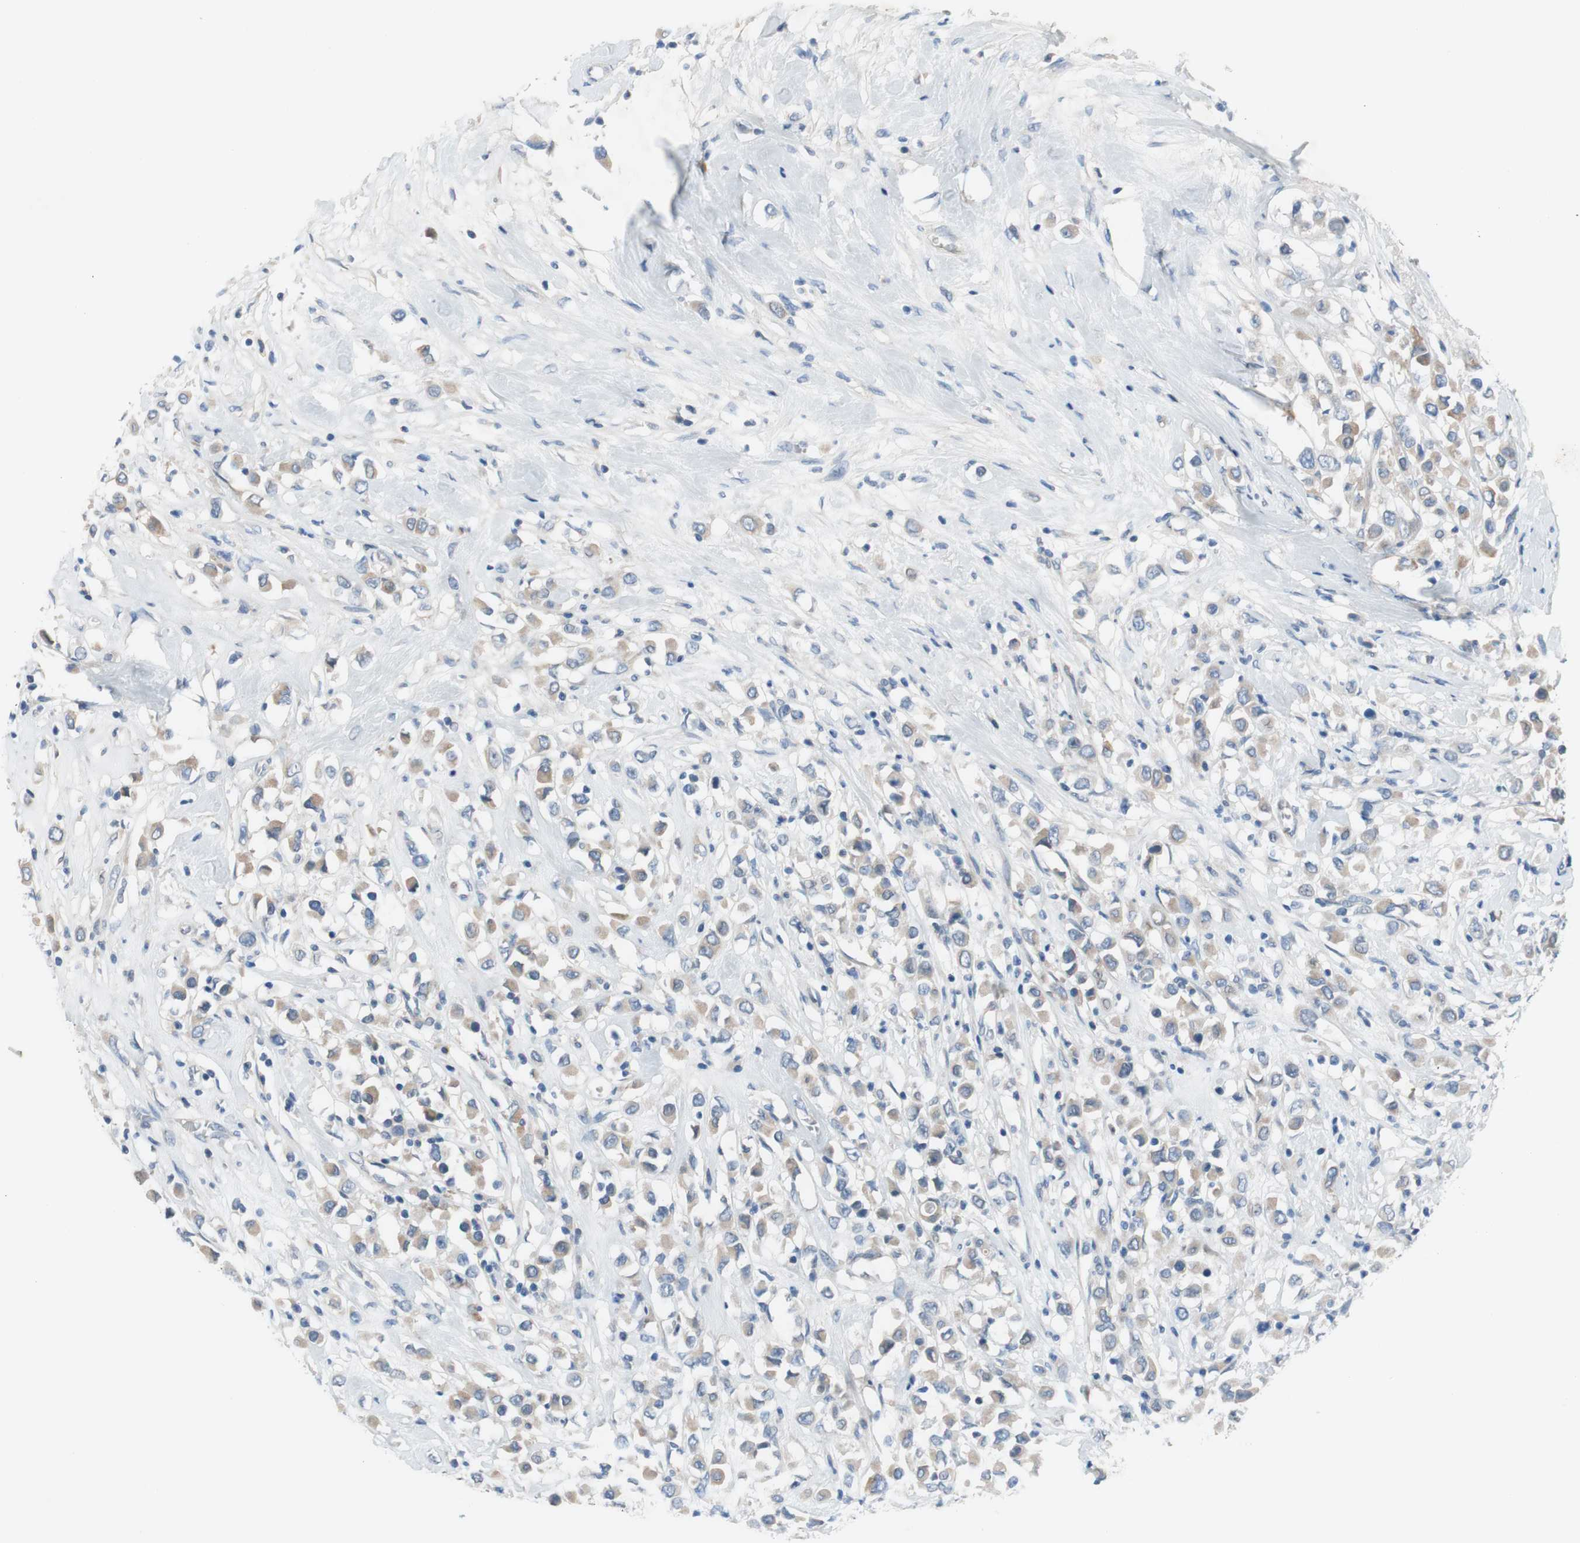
{"staining": {"intensity": "weak", "quantity": "25%-75%", "location": "cytoplasmic/membranous"}, "tissue": "breast cancer", "cell_type": "Tumor cells", "image_type": "cancer", "snomed": [{"axis": "morphology", "description": "Duct carcinoma"}, {"axis": "topography", "description": "Breast"}], "caption": "Human breast cancer (intraductal carcinoma) stained with a protein marker exhibits weak staining in tumor cells.", "gene": "FDFT1", "patient": {"sex": "female", "age": 61}}